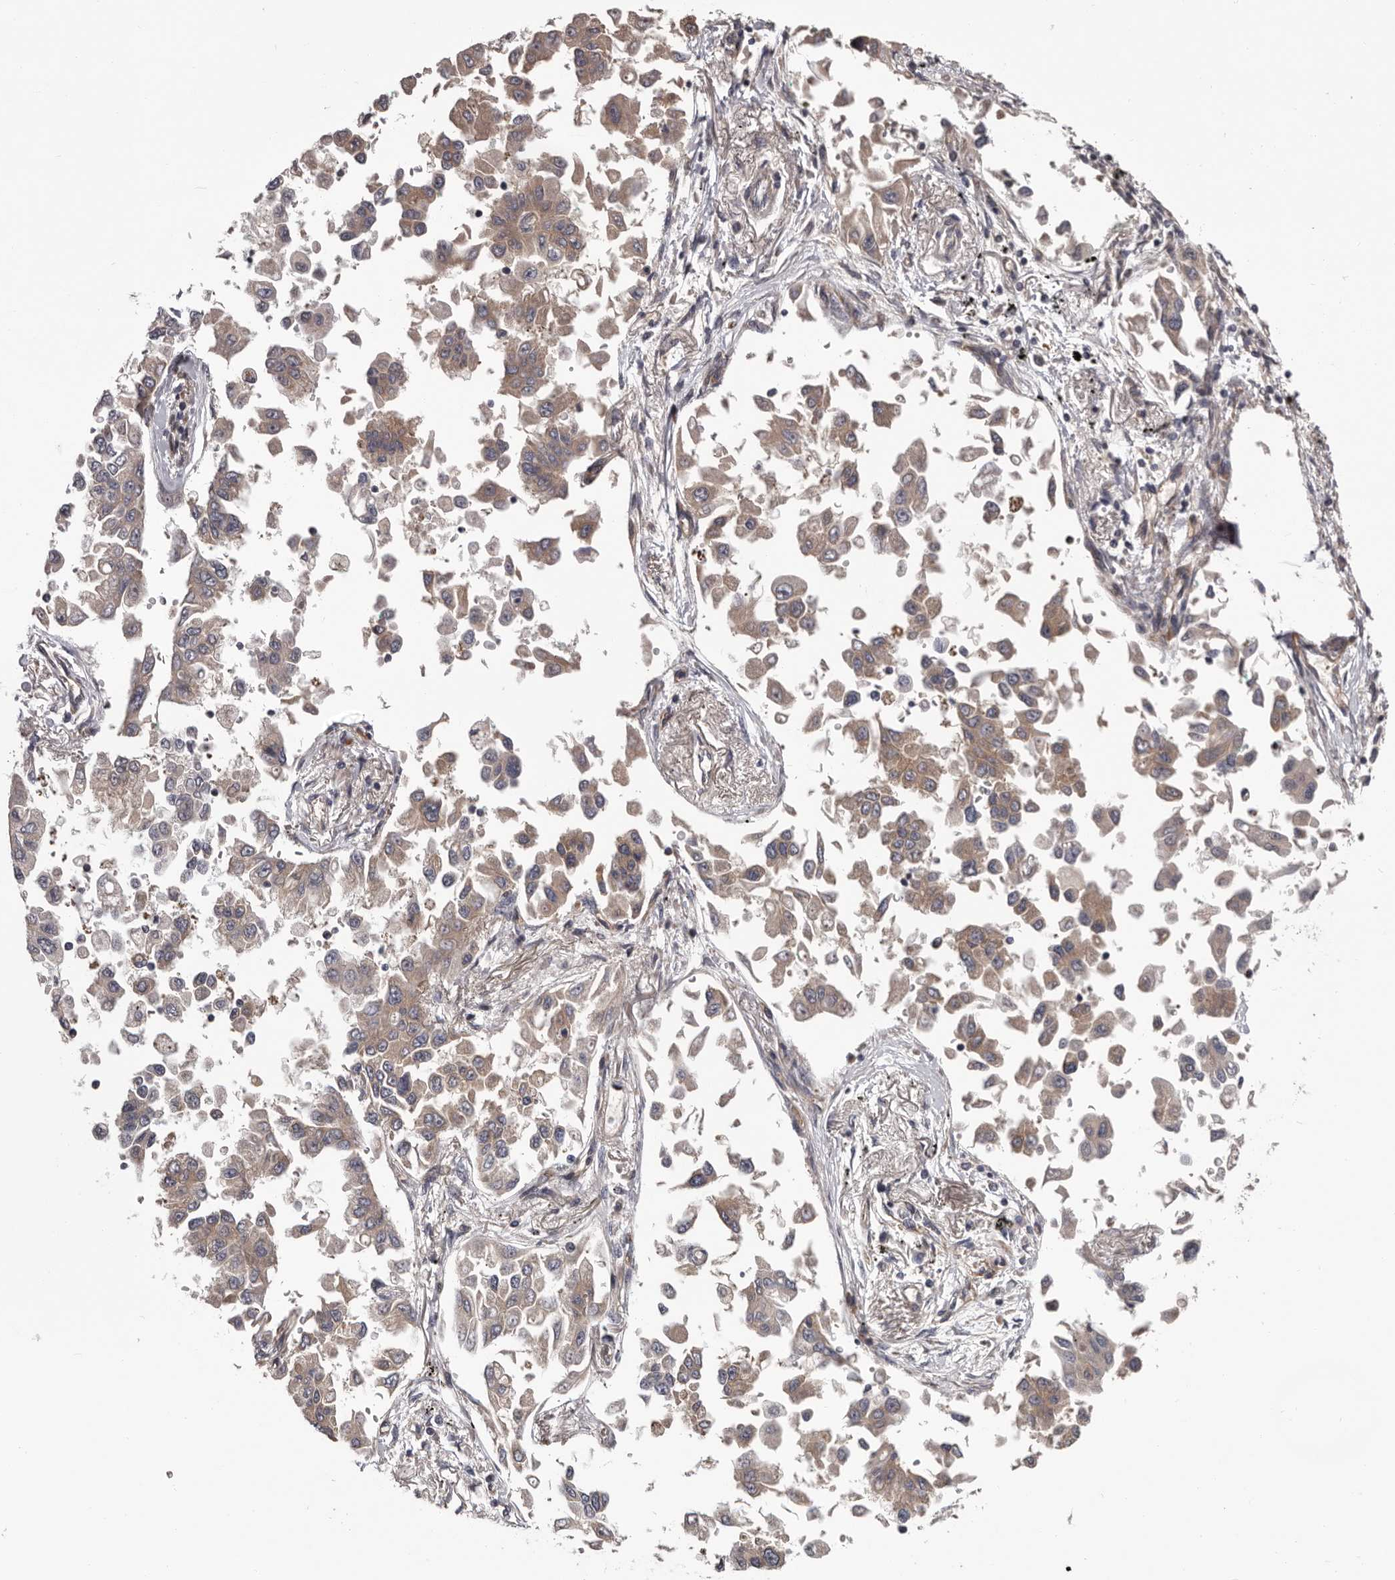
{"staining": {"intensity": "weak", "quantity": ">75%", "location": "cytoplasmic/membranous"}, "tissue": "lung cancer", "cell_type": "Tumor cells", "image_type": "cancer", "snomed": [{"axis": "morphology", "description": "Adenocarcinoma, NOS"}, {"axis": "topography", "description": "Lung"}], "caption": "Lung cancer (adenocarcinoma) stained with a protein marker displays weak staining in tumor cells.", "gene": "VPS37A", "patient": {"sex": "female", "age": 67}}